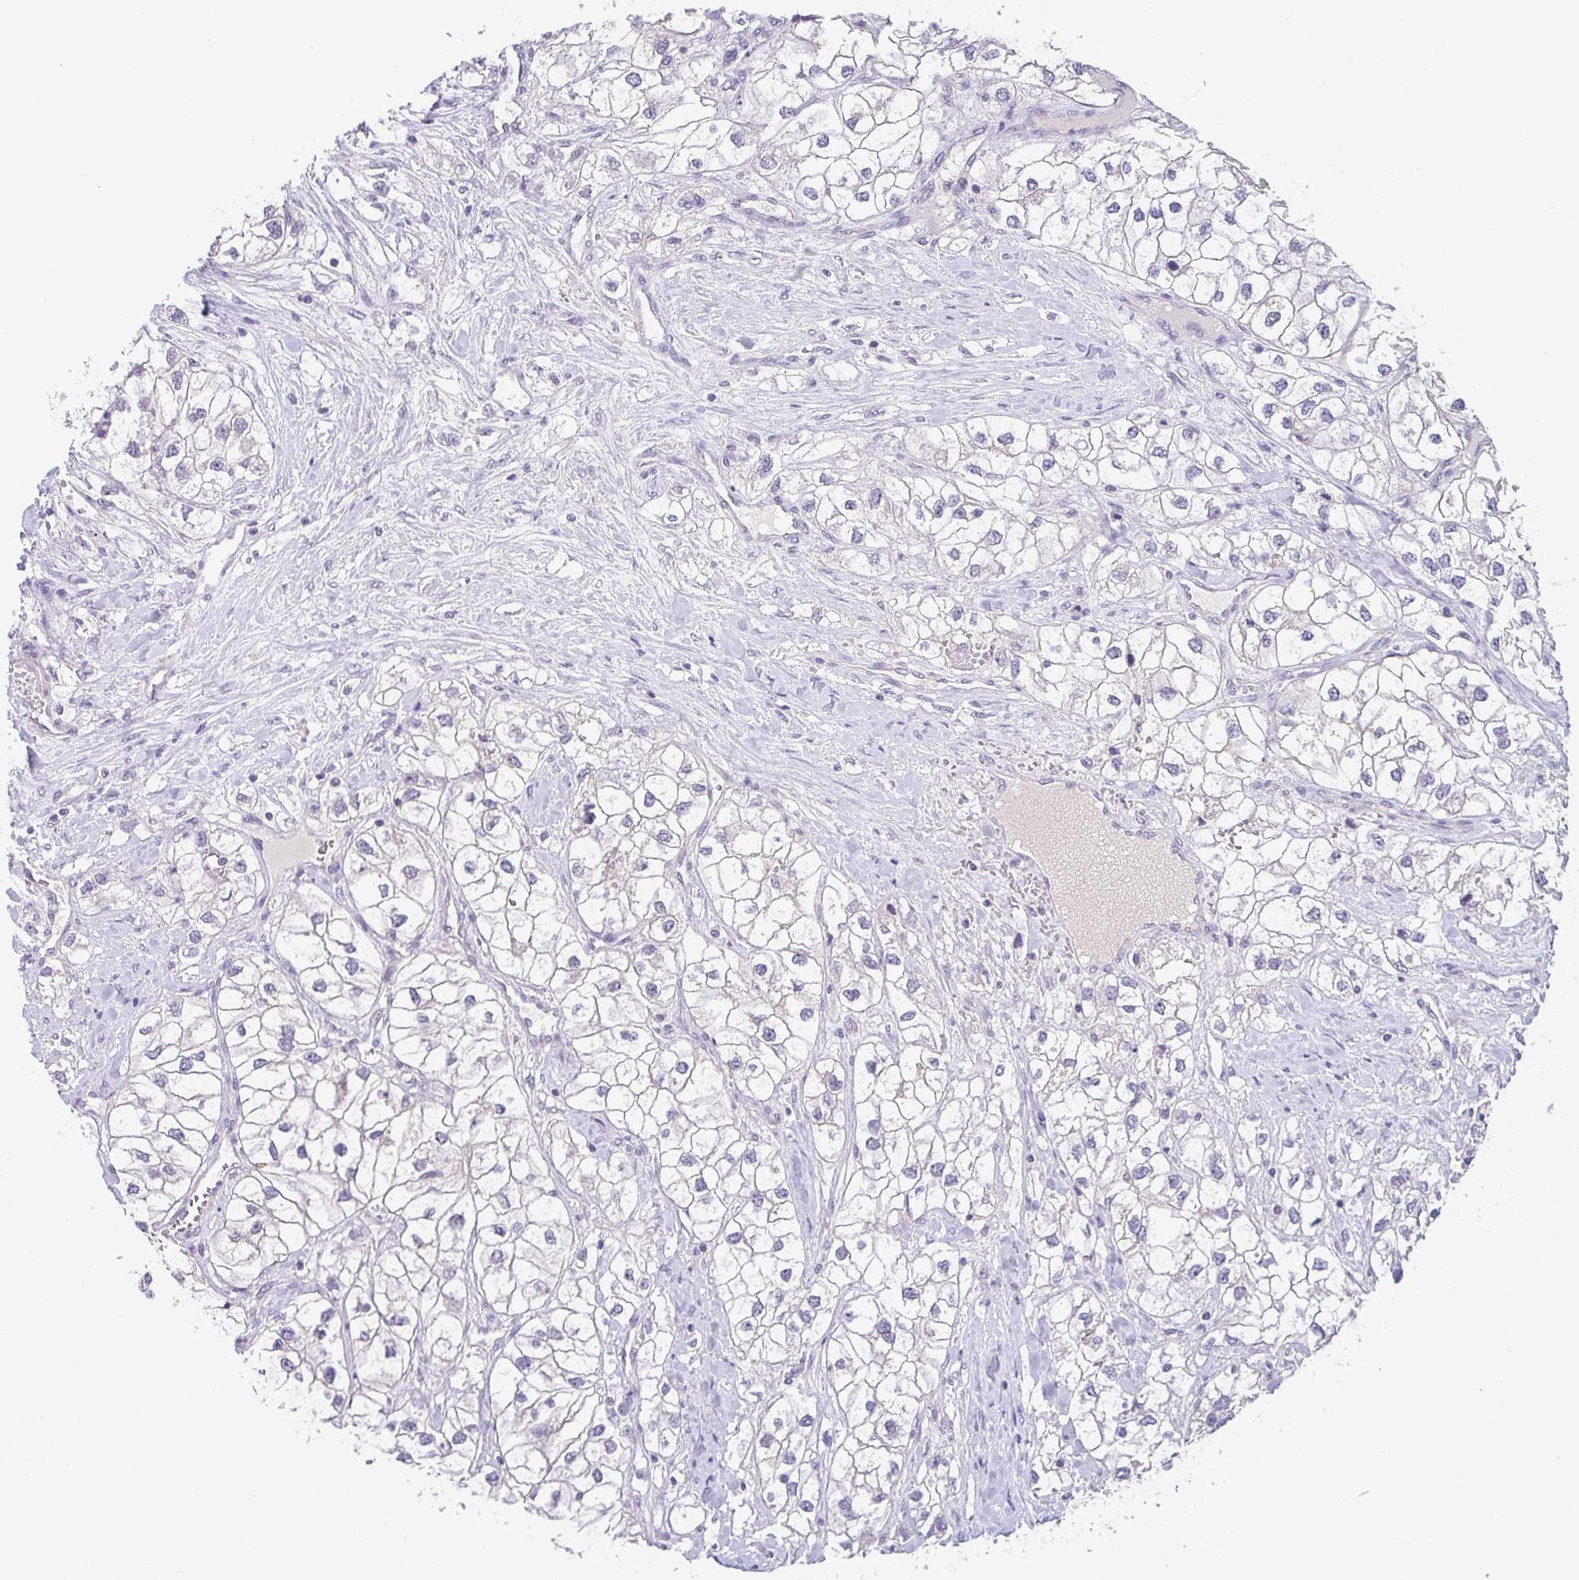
{"staining": {"intensity": "negative", "quantity": "none", "location": "none"}, "tissue": "renal cancer", "cell_type": "Tumor cells", "image_type": "cancer", "snomed": [{"axis": "morphology", "description": "Adenocarcinoma, NOS"}, {"axis": "topography", "description": "Kidney"}], "caption": "DAB immunohistochemical staining of renal cancer (adenocarcinoma) demonstrates no significant positivity in tumor cells. (Stains: DAB (3,3'-diaminobenzidine) immunohistochemistry (IHC) with hematoxylin counter stain, Microscopy: brightfield microscopy at high magnification).", "gene": "GLTPD2", "patient": {"sex": "male", "age": 59}}